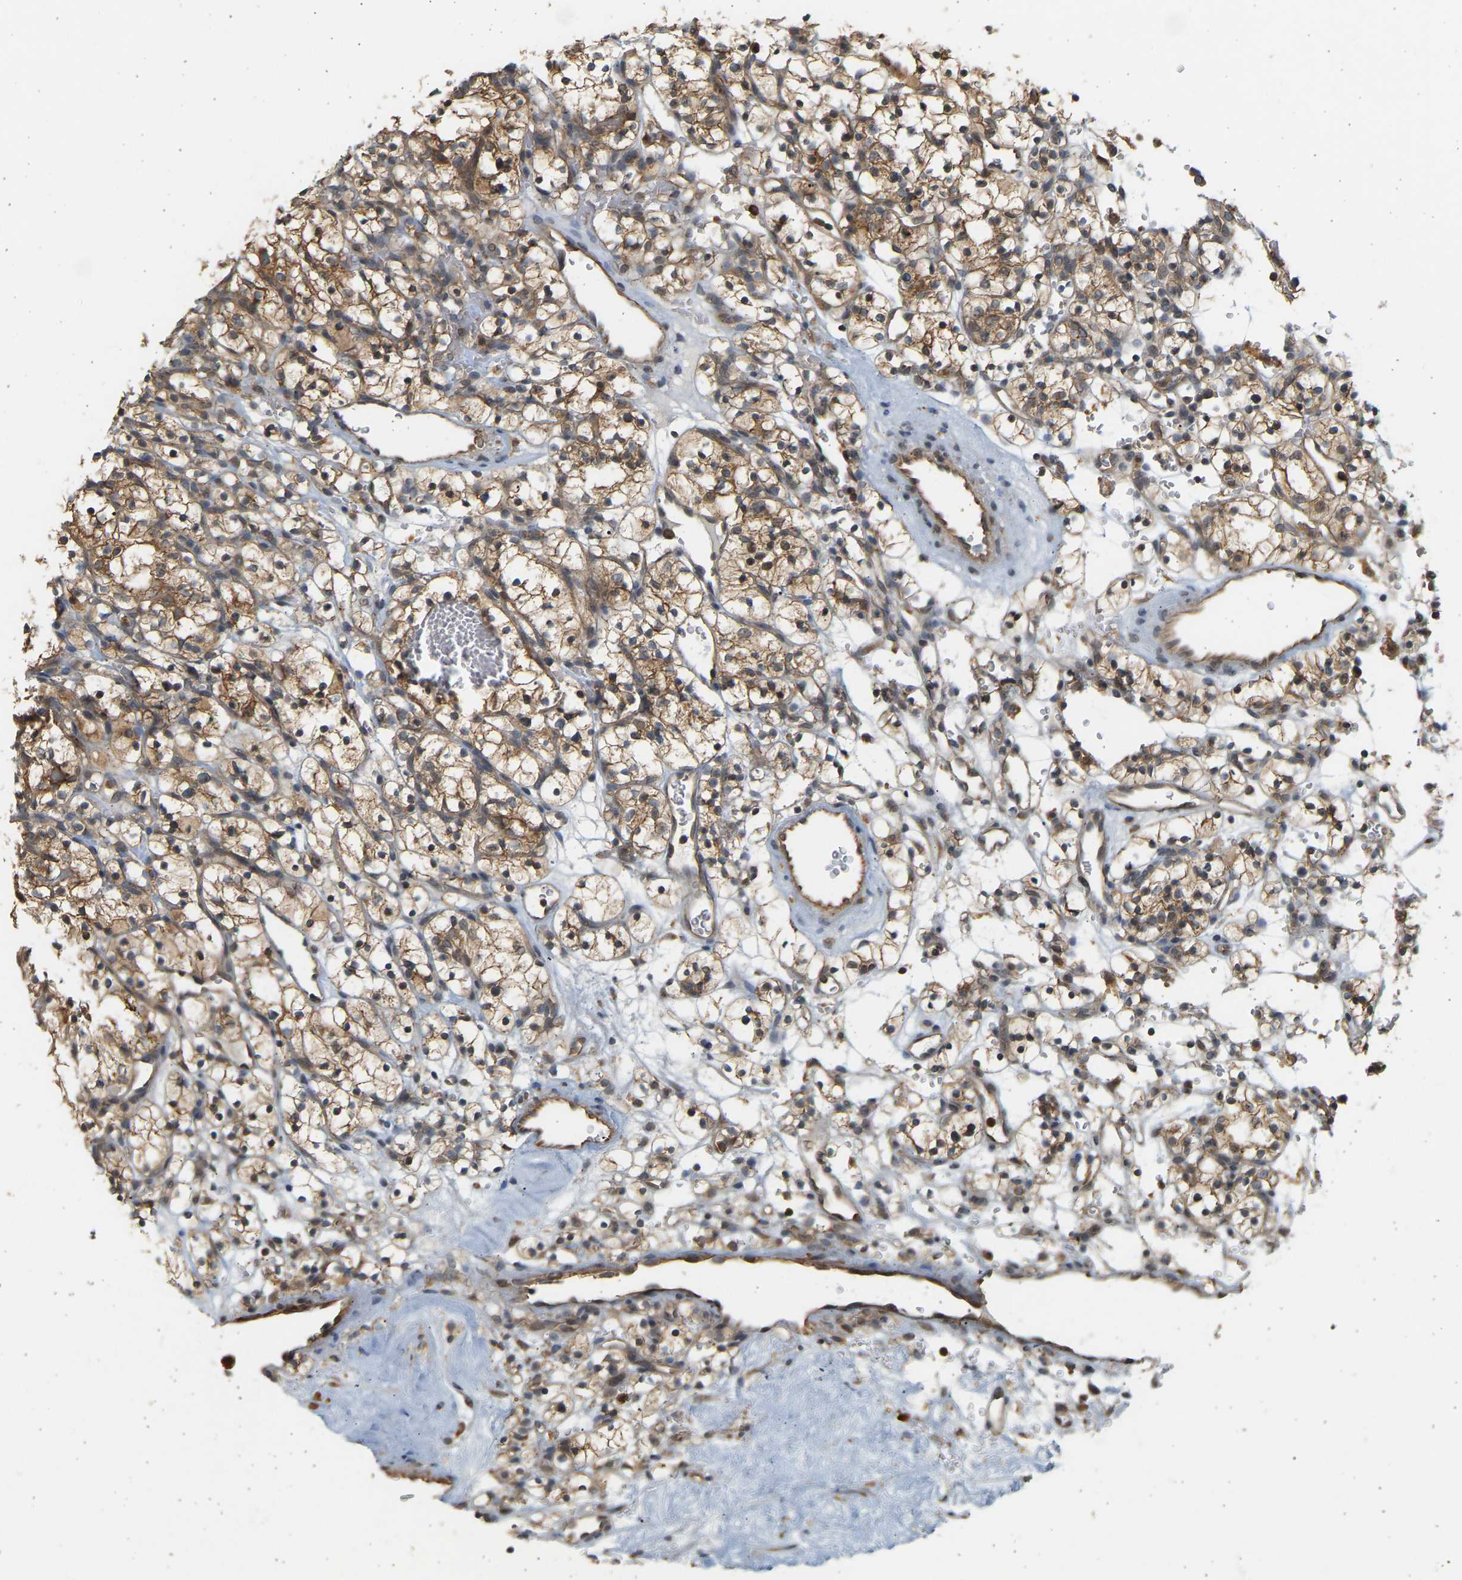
{"staining": {"intensity": "moderate", "quantity": ">75%", "location": "cytoplasmic/membranous"}, "tissue": "renal cancer", "cell_type": "Tumor cells", "image_type": "cancer", "snomed": [{"axis": "morphology", "description": "Adenocarcinoma, NOS"}, {"axis": "topography", "description": "Kidney"}], "caption": "This image shows immunohistochemistry staining of adenocarcinoma (renal), with medium moderate cytoplasmic/membranous positivity in approximately >75% of tumor cells.", "gene": "B4GALT6", "patient": {"sex": "female", "age": 57}}